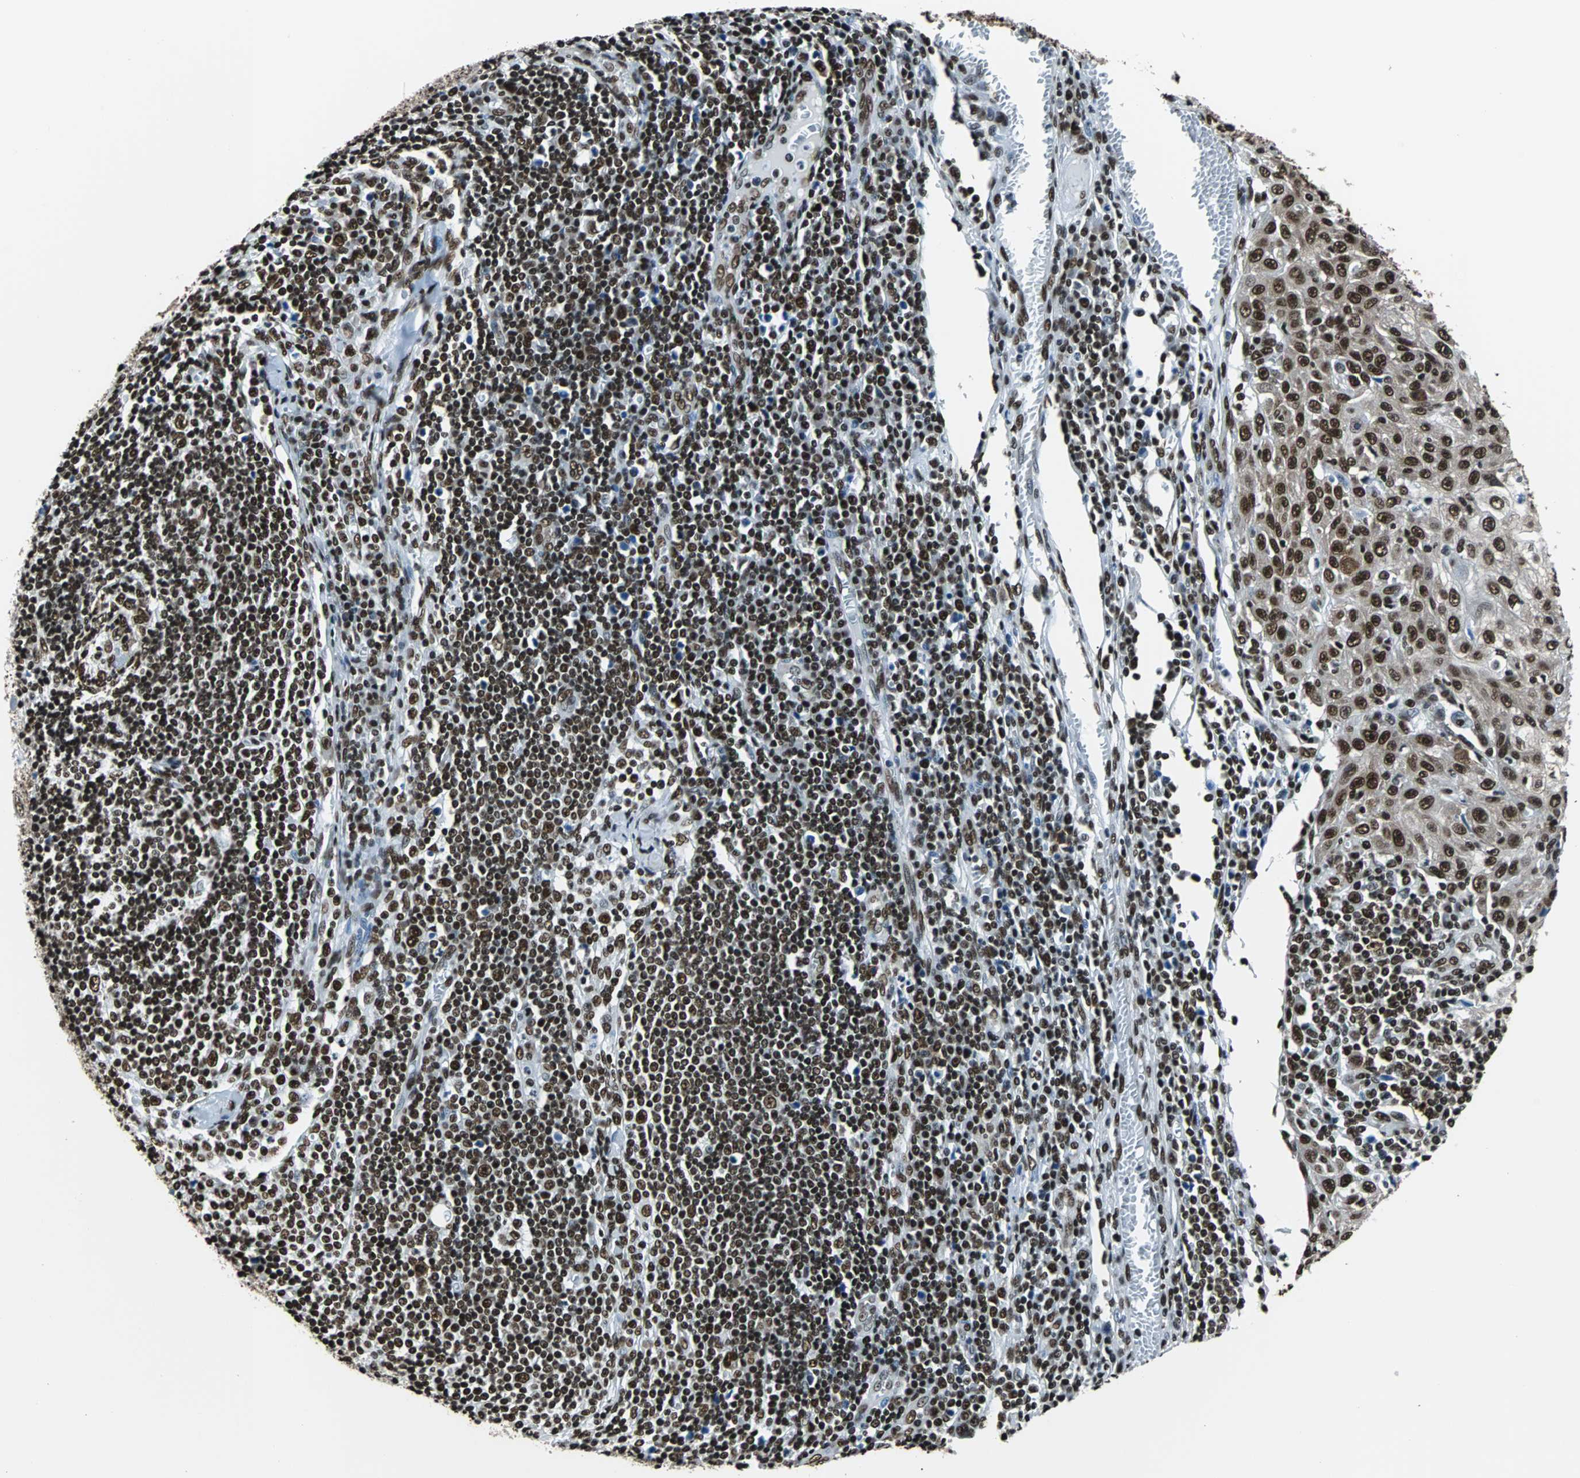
{"staining": {"intensity": "strong", "quantity": ">75%", "location": "cytoplasmic/membranous,nuclear"}, "tissue": "skin cancer", "cell_type": "Tumor cells", "image_type": "cancer", "snomed": [{"axis": "morphology", "description": "Squamous cell carcinoma, NOS"}, {"axis": "topography", "description": "Skin"}], "caption": "Skin cancer stained with a protein marker shows strong staining in tumor cells.", "gene": "FUBP1", "patient": {"sex": "male", "age": 75}}